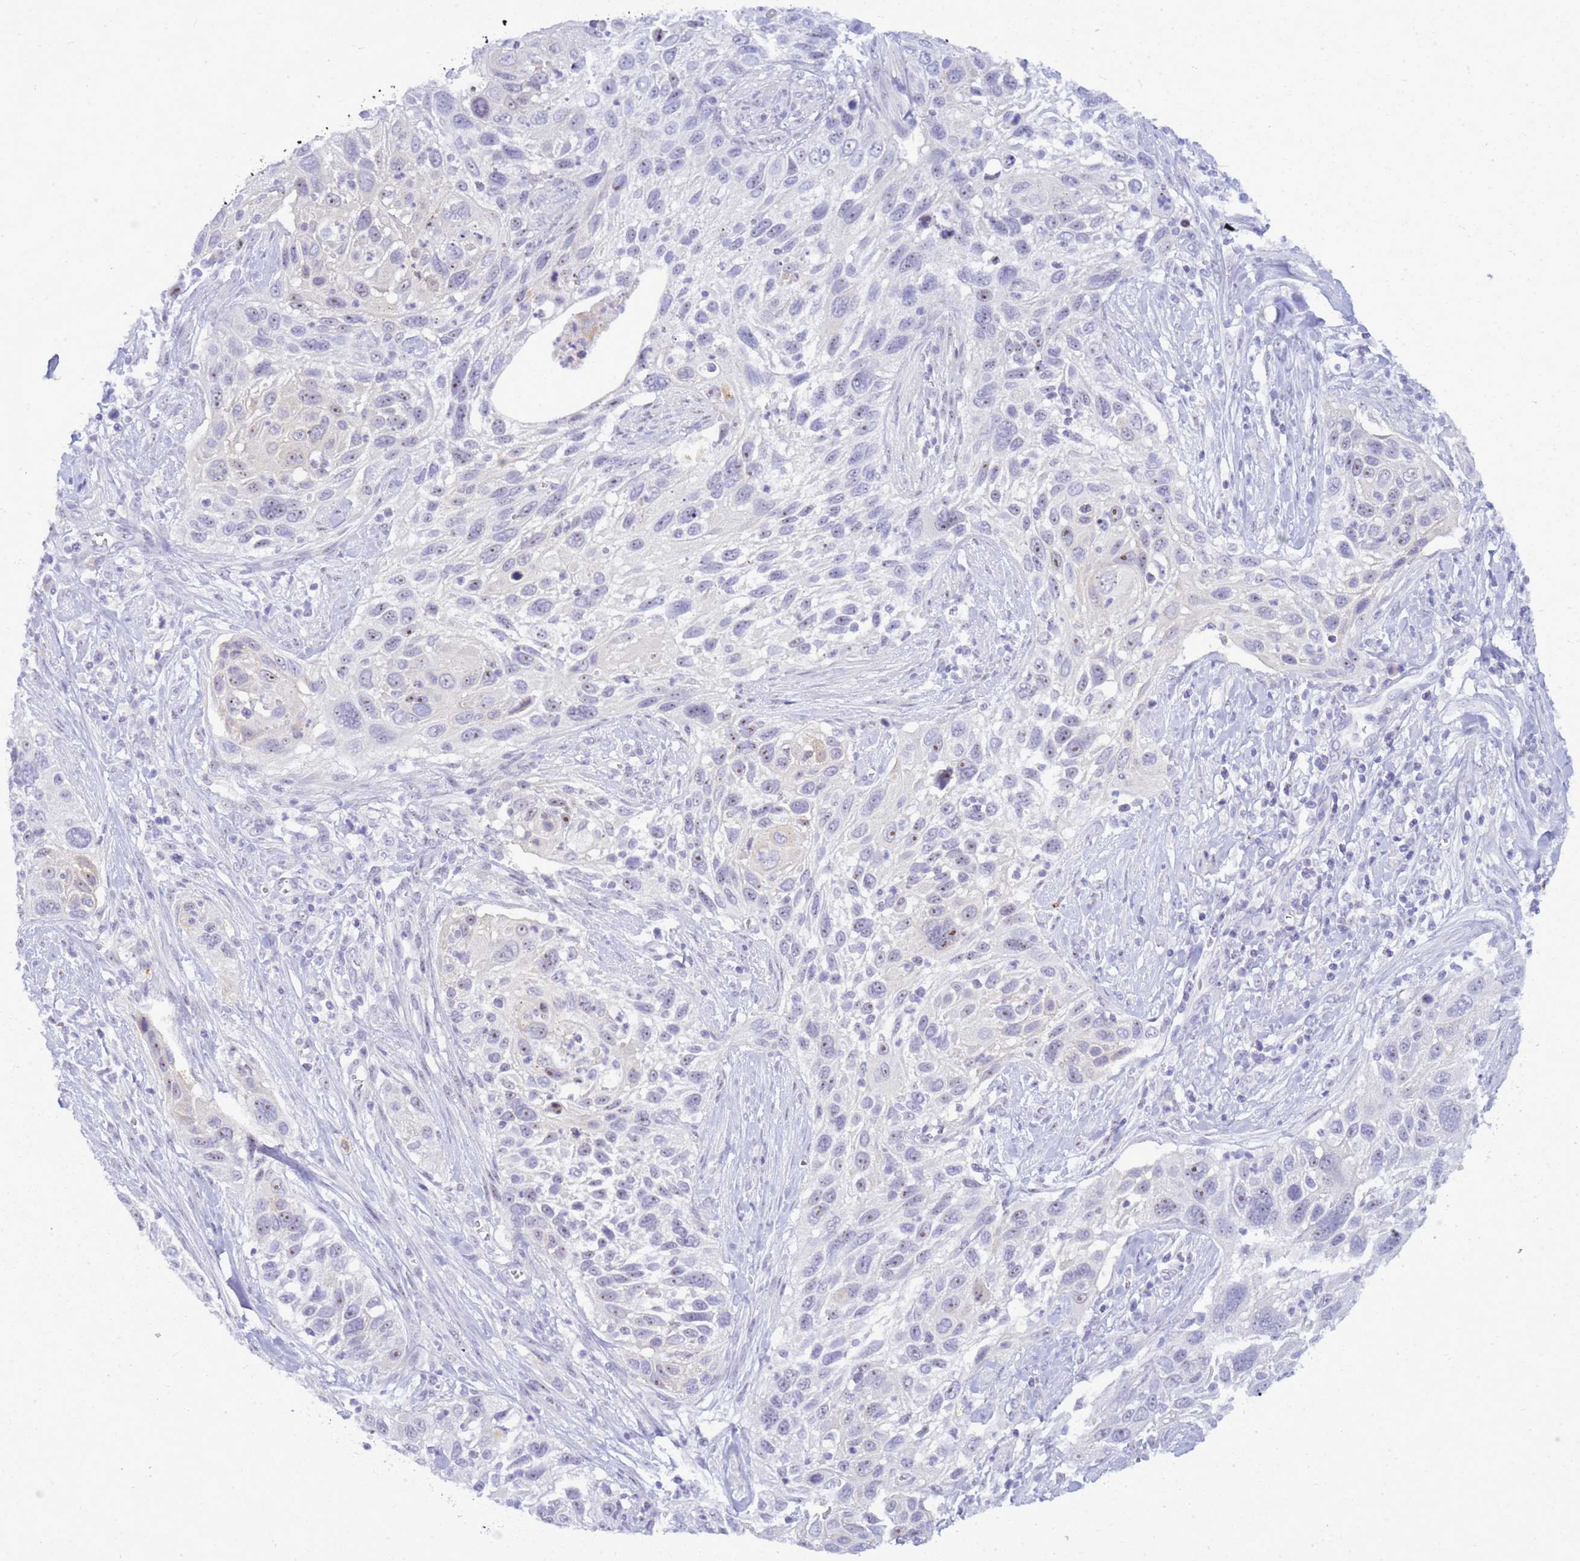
{"staining": {"intensity": "negative", "quantity": "none", "location": "none"}, "tissue": "cervical cancer", "cell_type": "Tumor cells", "image_type": "cancer", "snomed": [{"axis": "morphology", "description": "Squamous cell carcinoma, NOS"}, {"axis": "topography", "description": "Cervix"}], "caption": "Immunohistochemistry photomicrograph of neoplastic tissue: human cervical cancer stained with DAB displays no significant protein positivity in tumor cells.", "gene": "DMRTC2", "patient": {"sex": "female", "age": 70}}